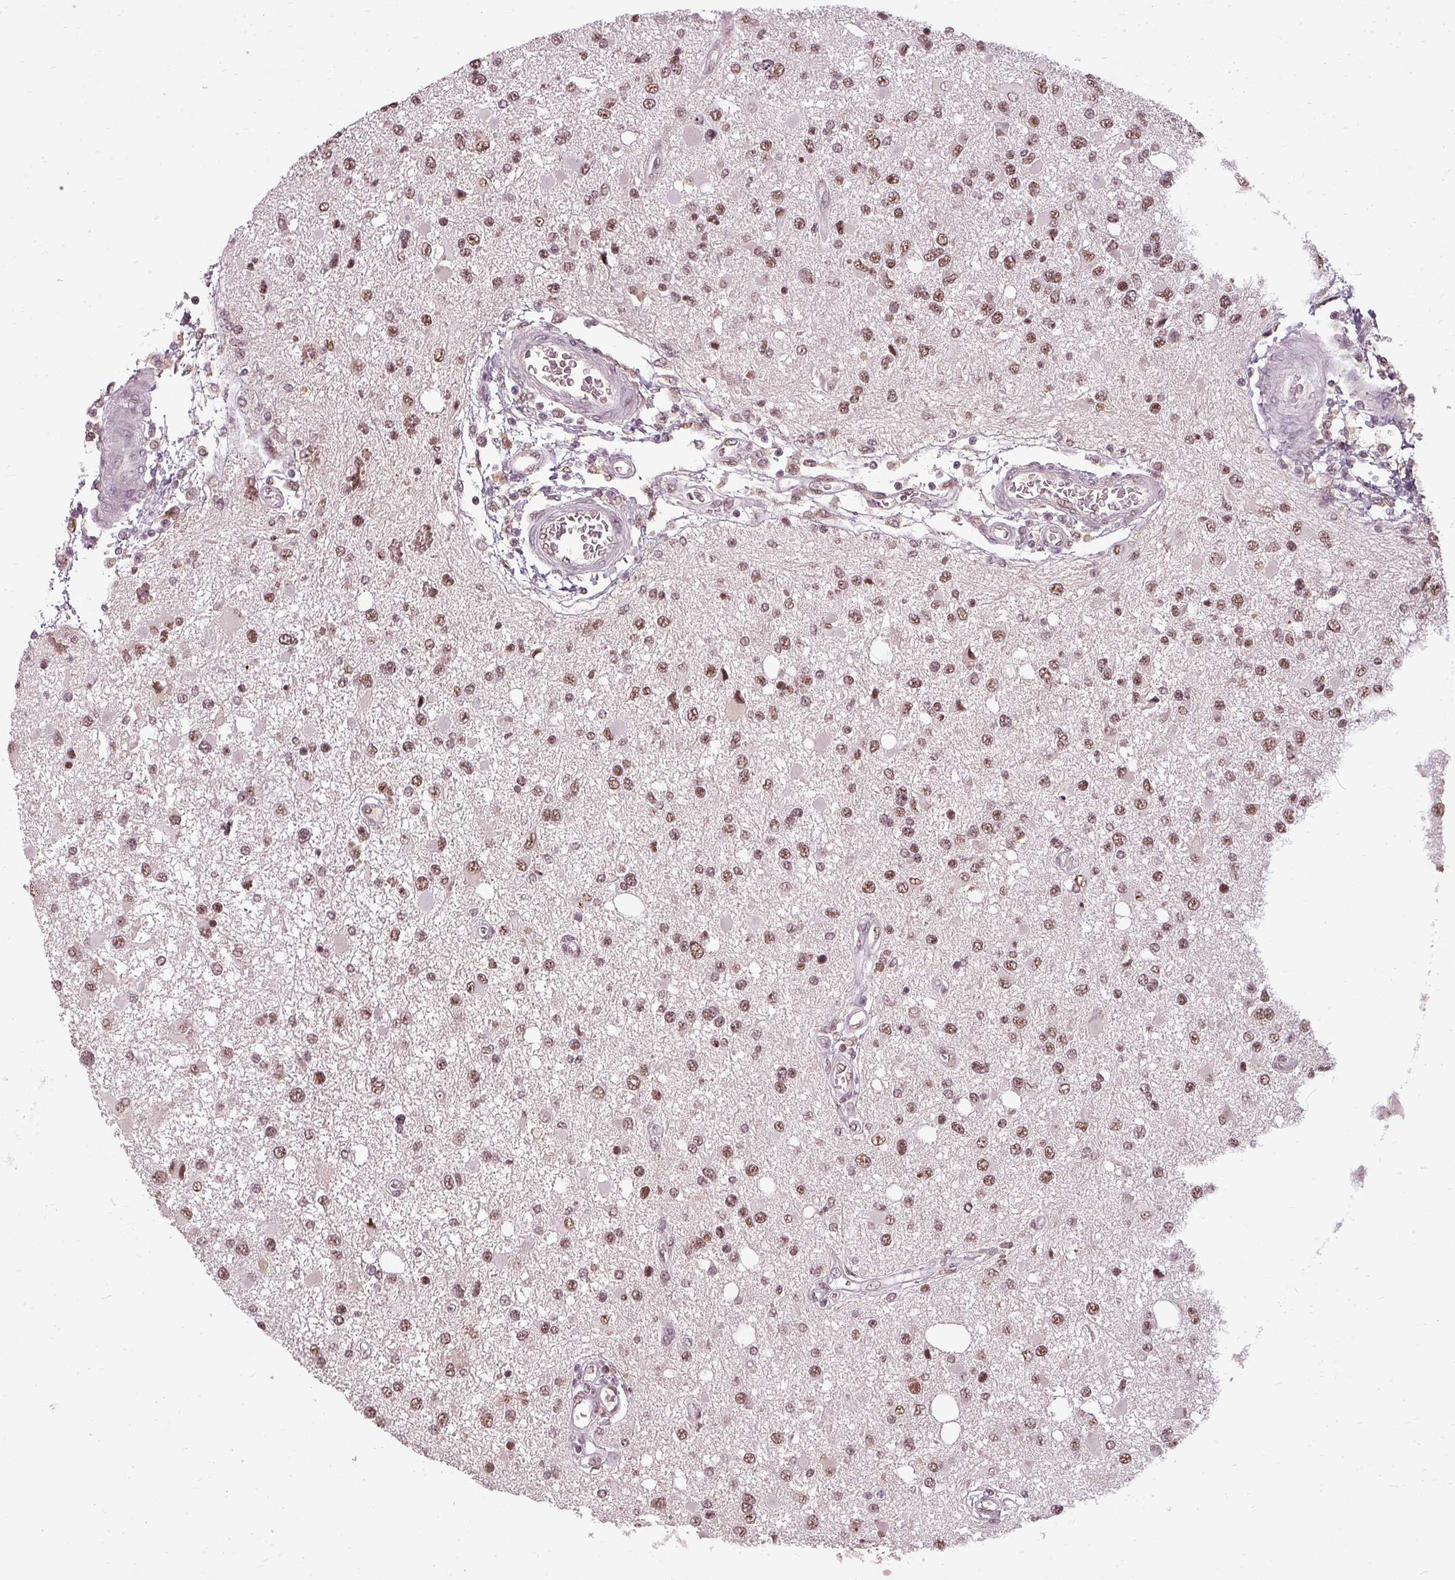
{"staining": {"intensity": "moderate", "quantity": ">75%", "location": "nuclear"}, "tissue": "glioma", "cell_type": "Tumor cells", "image_type": "cancer", "snomed": [{"axis": "morphology", "description": "Glioma, malignant, High grade"}, {"axis": "topography", "description": "Brain"}], "caption": "Glioma stained with DAB immunohistochemistry (IHC) reveals medium levels of moderate nuclear staining in approximately >75% of tumor cells.", "gene": "BCAS3", "patient": {"sex": "male", "age": 53}}